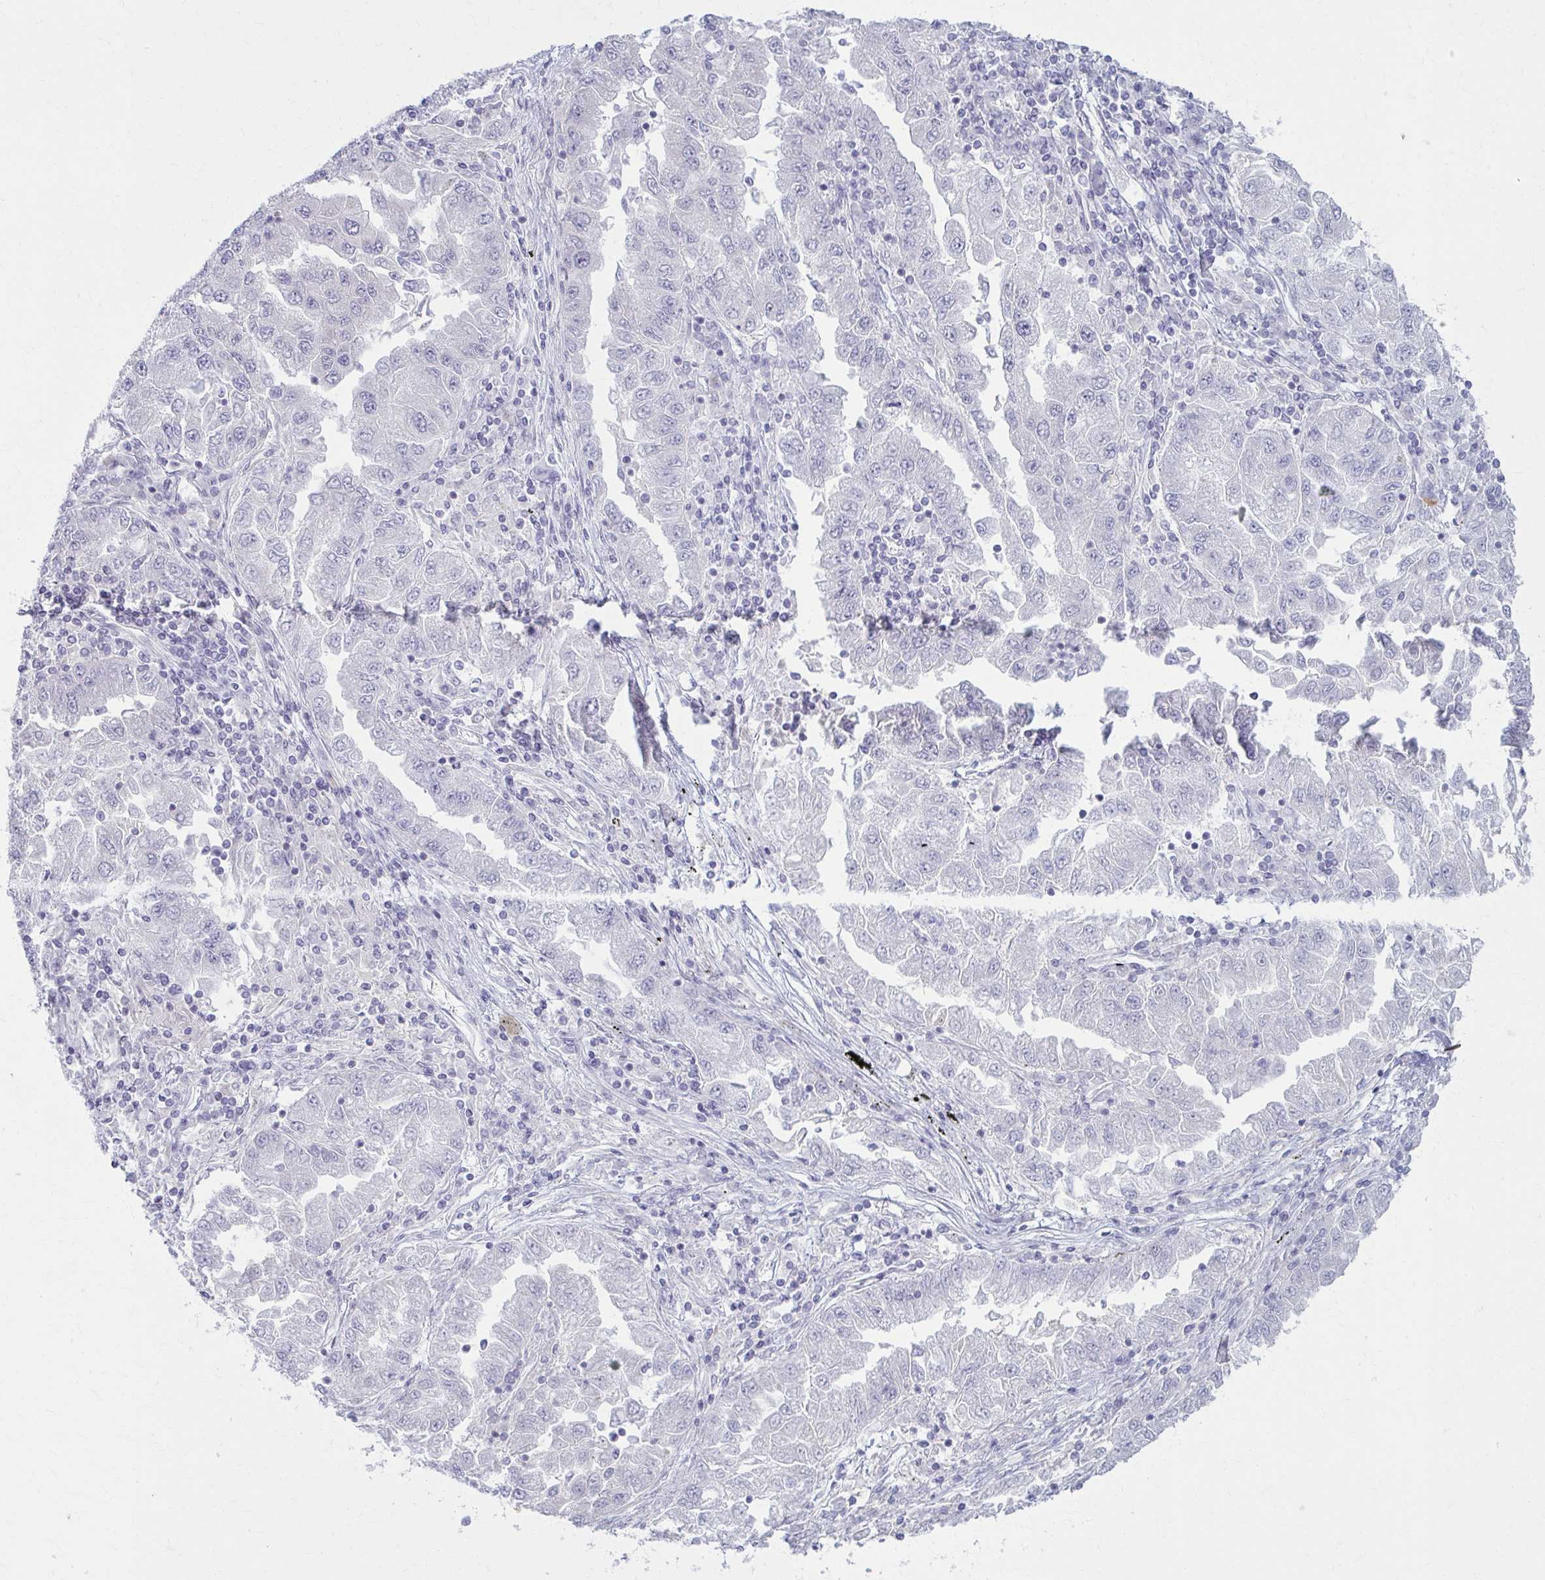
{"staining": {"intensity": "negative", "quantity": "none", "location": "none"}, "tissue": "lung cancer", "cell_type": "Tumor cells", "image_type": "cancer", "snomed": [{"axis": "morphology", "description": "Adenocarcinoma, NOS"}, {"axis": "morphology", "description": "Adenocarcinoma primary or metastatic"}, {"axis": "topography", "description": "Lung"}], "caption": "Immunohistochemical staining of lung cancer reveals no significant positivity in tumor cells.", "gene": "LDLRAP1", "patient": {"sex": "male", "age": 74}}